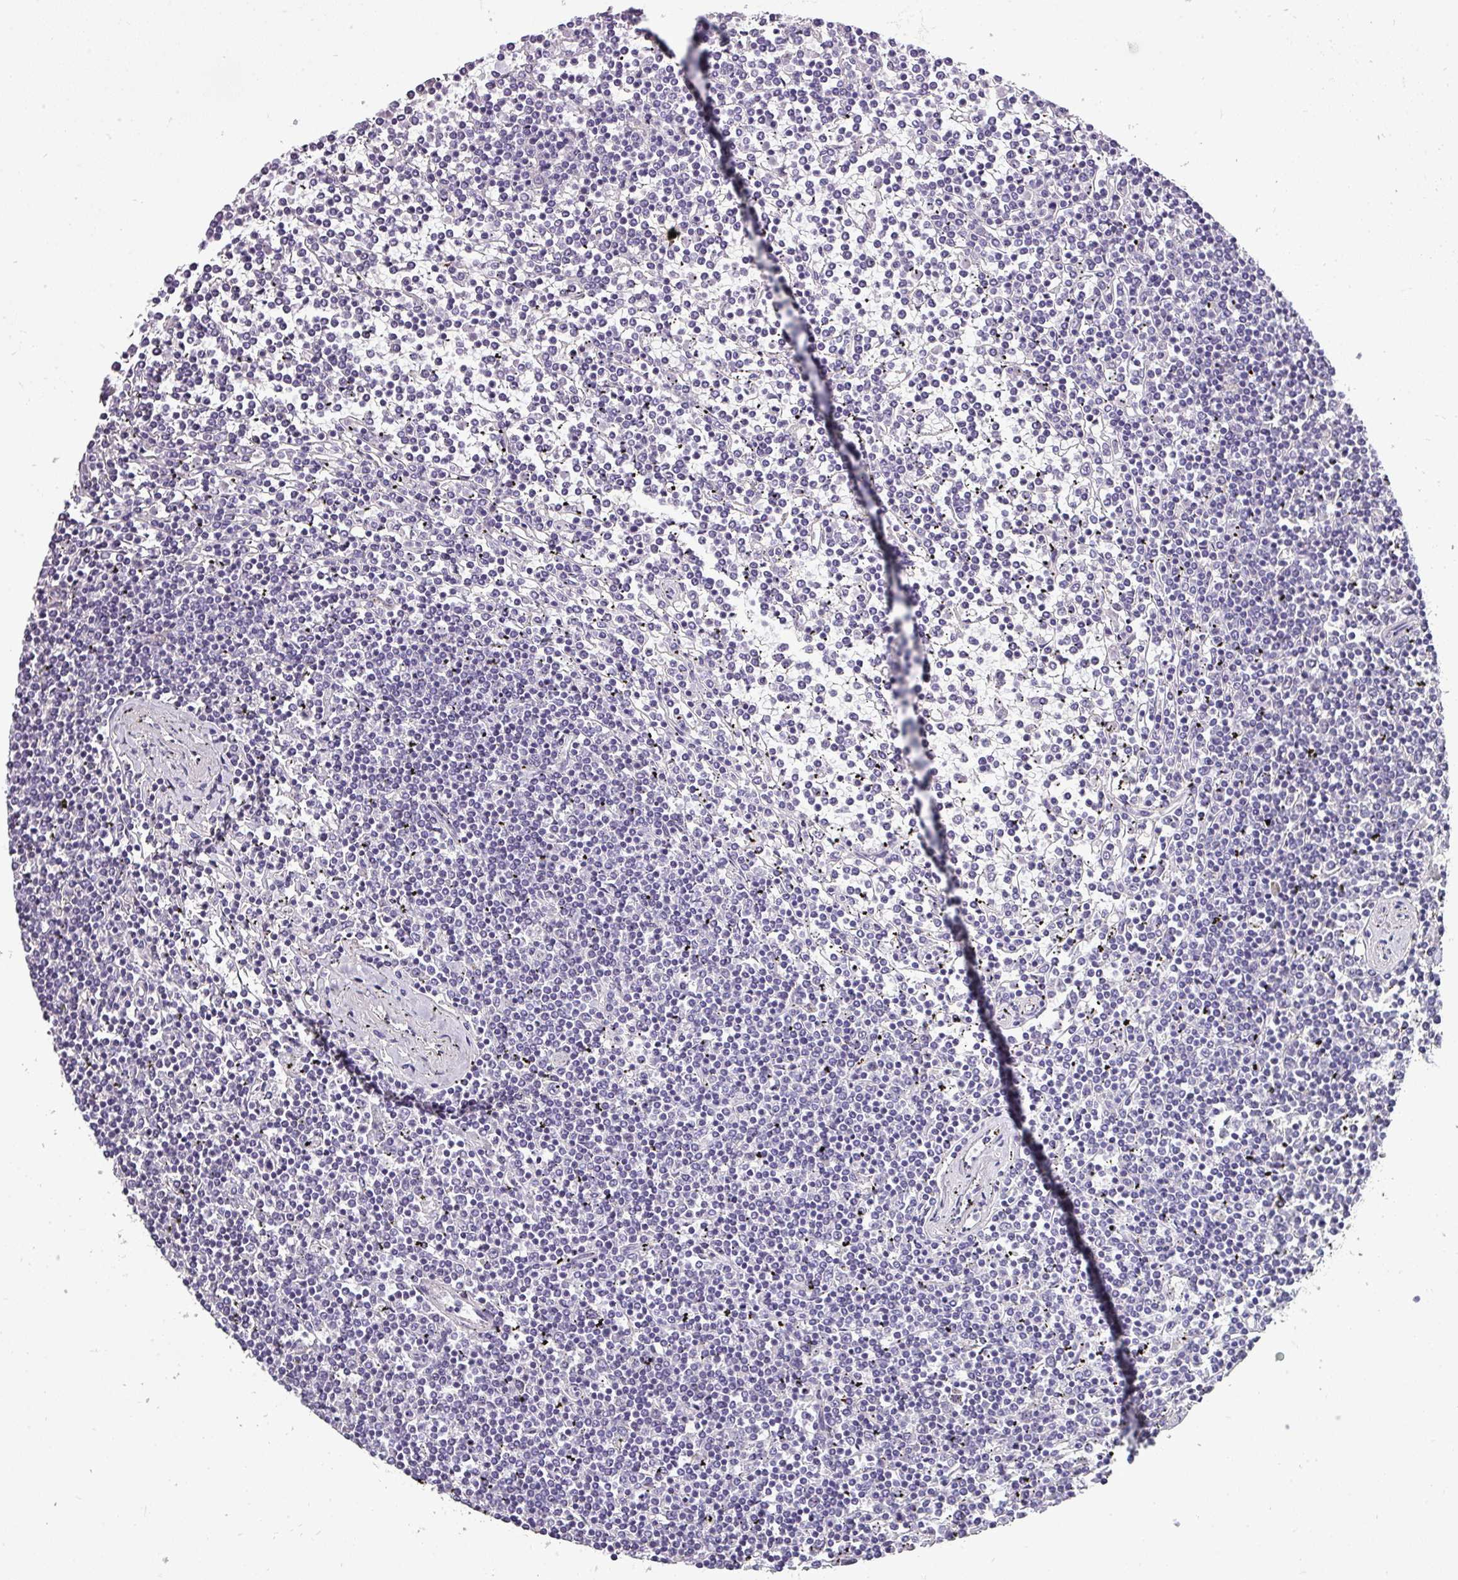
{"staining": {"intensity": "negative", "quantity": "none", "location": "none"}, "tissue": "lymphoma", "cell_type": "Tumor cells", "image_type": "cancer", "snomed": [{"axis": "morphology", "description": "Malignant lymphoma, non-Hodgkin's type, Low grade"}, {"axis": "topography", "description": "Spleen"}], "caption": "Immunohistochemistry micrograph of lymphoma stained for a protein (brown), which exhibits no positivity in tumor cells. The staining is performed using DAB (3,3'-diaminobenzidine) brown chromogen with nuclei counter-stained in using hematoxylin.", "gene": "DNAAF9", "patient": {"sex": "female", "age": 19}}